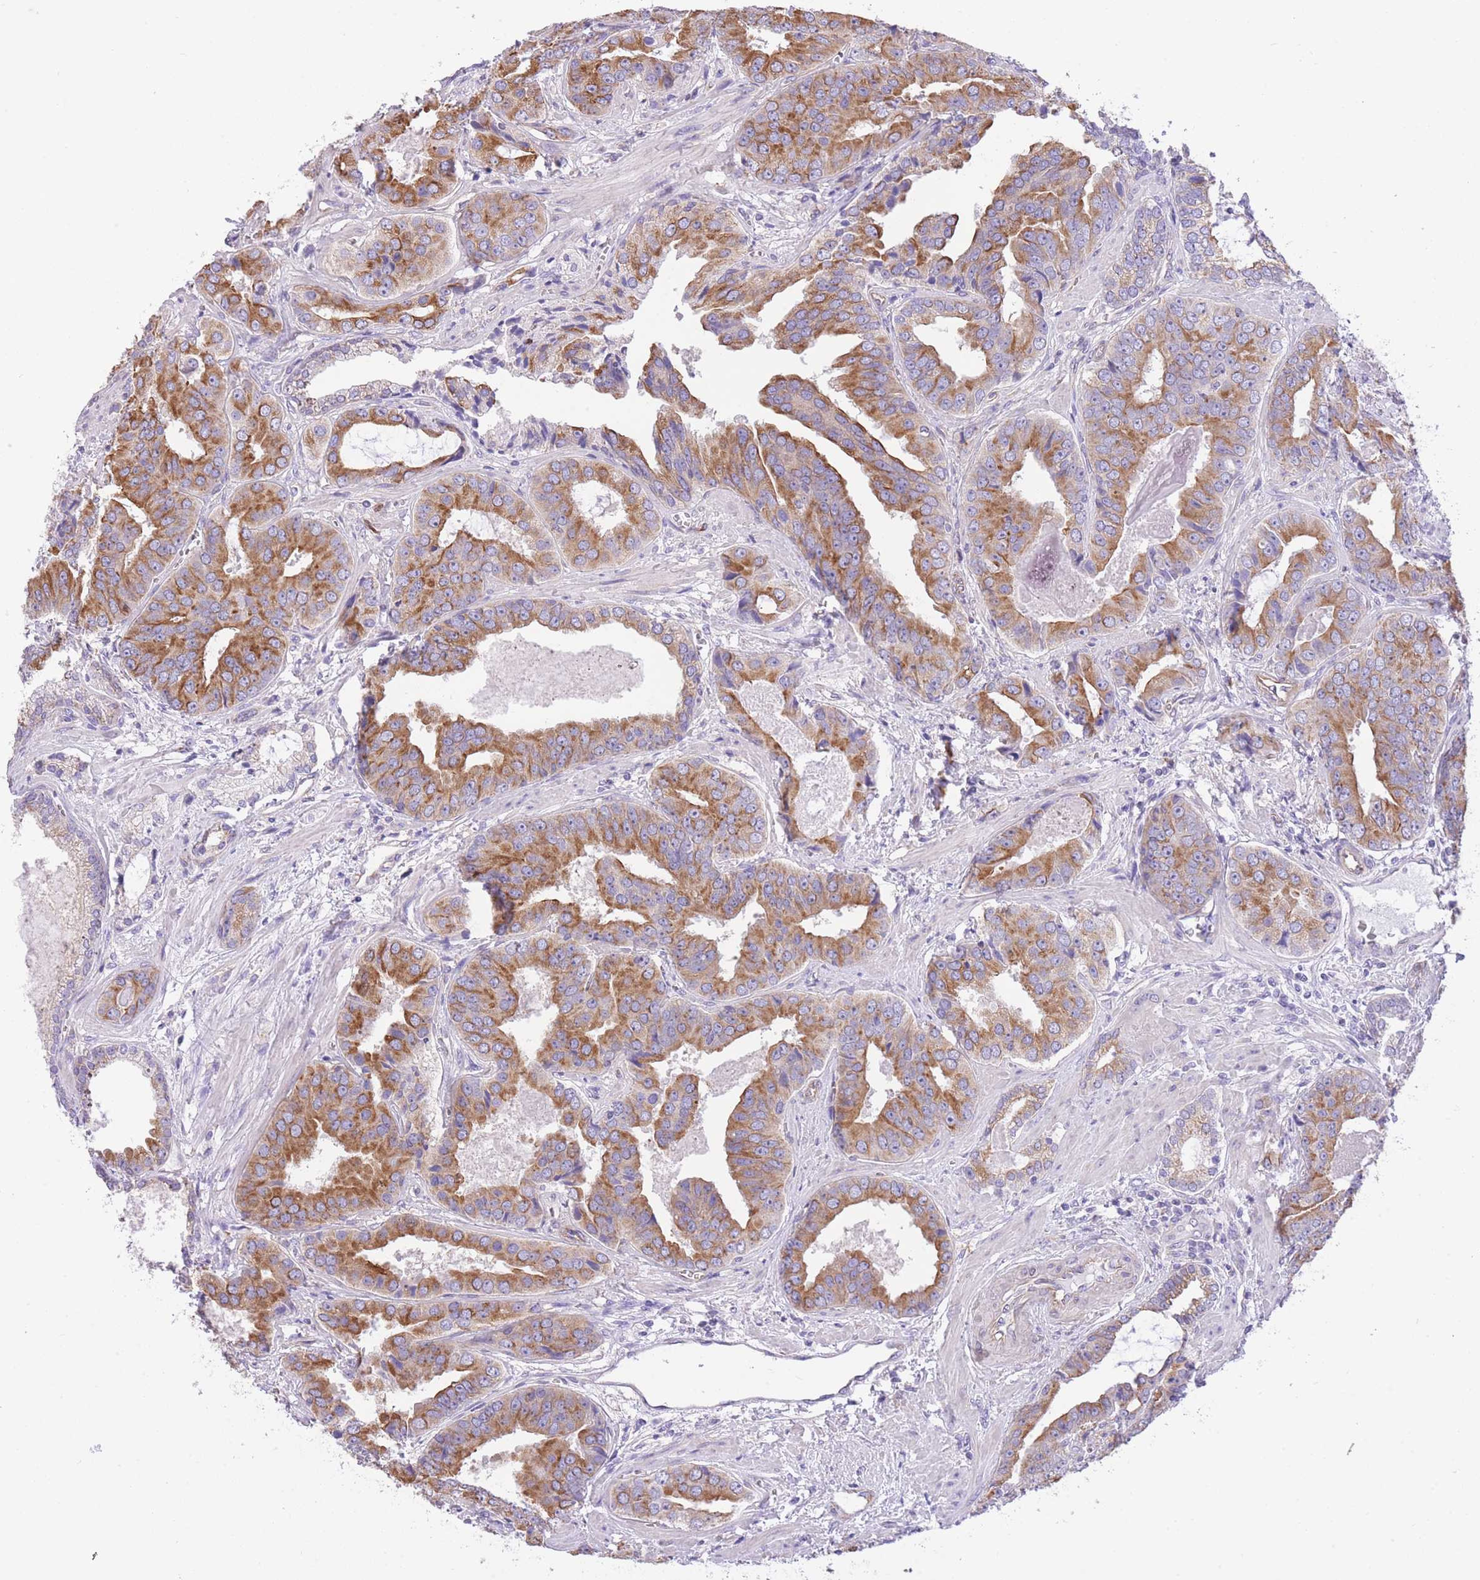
{"staining": {"intensity": "moderate", "quantity": ">75%", "location": "cytoplasmic/membranous"}, "tissue": "prostate cancer", "cell_type": "Tumor cells", "image_type": "cancer", "snomed": [{"axis": "morphology", "description": "Adenocarcinoma, High grade"}, {"axis": "topography", "description": "Prostate"}], "caption": "The micrograph displays a brown stain indicating the presence of a protein in the cytoplasmic/membranous of tumor cells in prostate cancer.", "gene": "RHOU", "patient": {"sex": "male", "age": 71}}